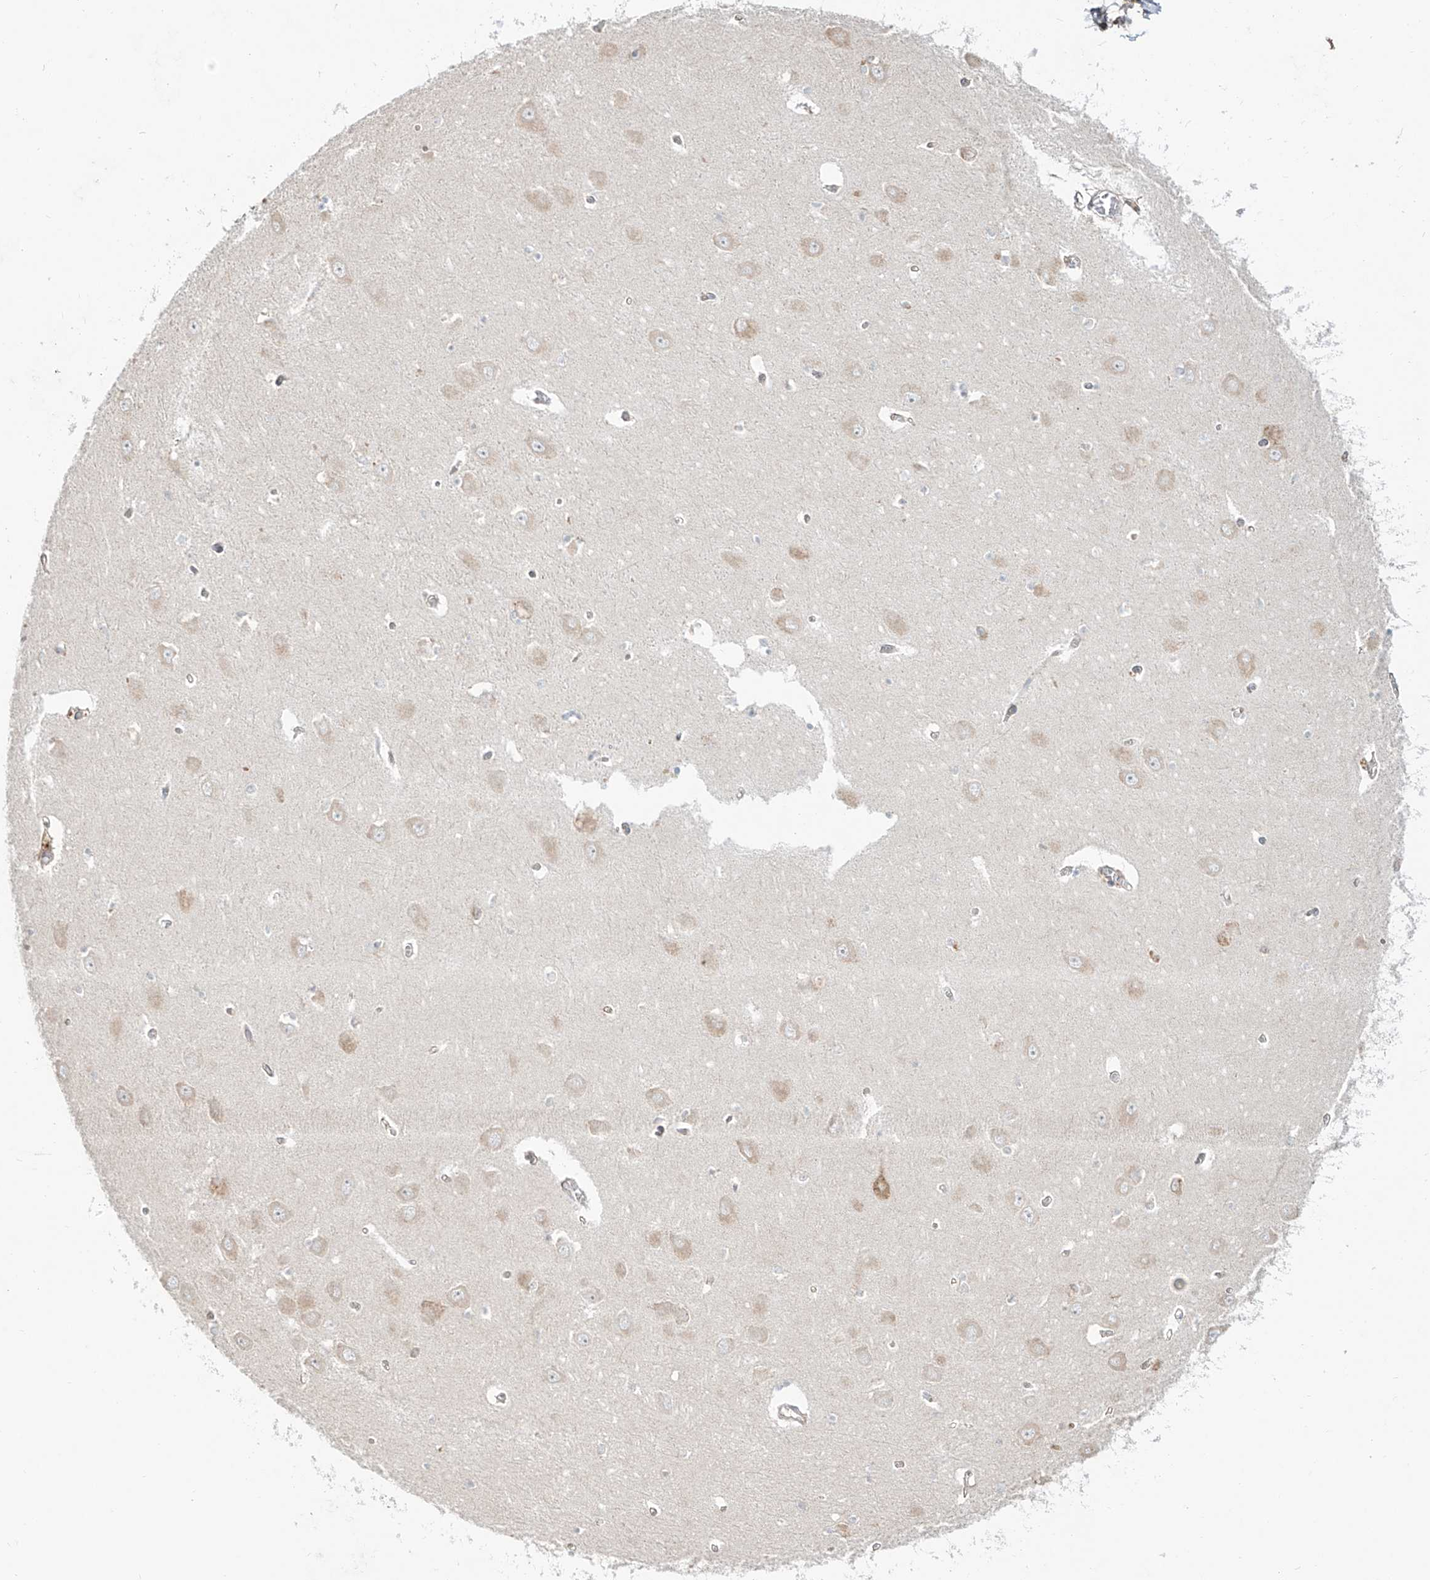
{"staining": {"intensity": "negative", "quantity": "none", "location": "none"}, "tissue": "hippocampus", "cell_type": "Glial cells", "image_type": "normal", "snomed": [{"axis": "morphology", "description": "Normal tissue, NOS"}, {"axis": "topography", "description": "Hippocampus"}], "caption": "A high-resolution image shows immunohistochemistry staining of unremarkable hippocampus, which demonstrates no significant positivity in glial cells.", "gene": "ERO1A", "patient": {"sex": "male", "age": 70}}